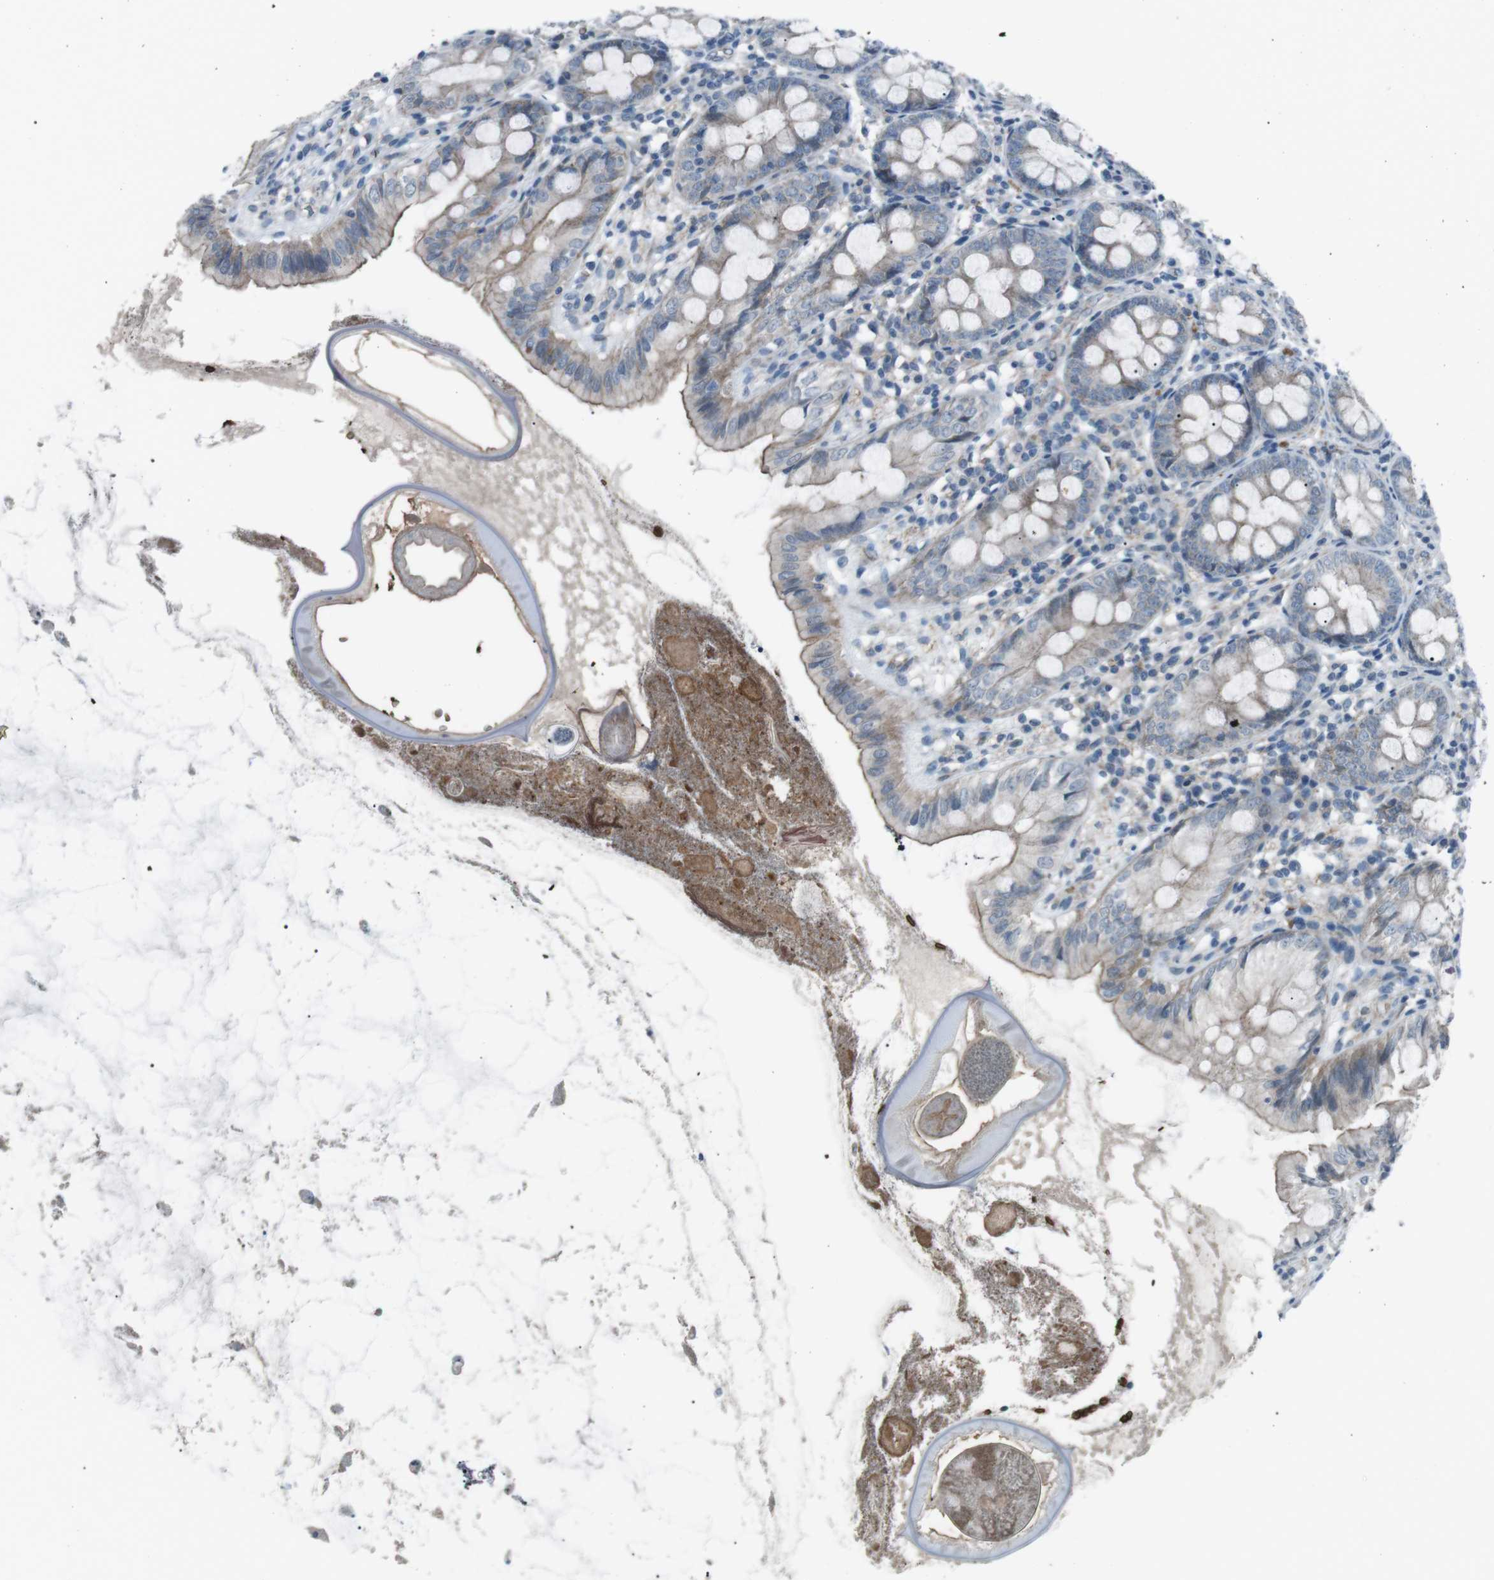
{"staining": {"intensity": "weak", "quantity": "25%-75%", "location": "cytoplasmic/membranous"}, "tissue": "appendix", "cell_type": "Glandular cells", "image_type": "normal", "snomed": [{"axis": "morphology", "description": "Normal tissue, NOS"}, {"axis": "topography", "description": "Appendix"}], "caption": "High-magnification brightfield microscopy of benign appendix stained with DAB (3,3'-diaminobenzidine) (brown) and counterstained with hematoxylin (blue). glandular cells exhibit weak cytoplasmic/membranous expression is identified in approximately25%-75% of cells. (DAB (3,3'-diaminobenzidine) IHC, brown staining for protein, blue staining for nuclei).", "gene": "SPTA1", "patient": {"sex": "female", "age": 77}}